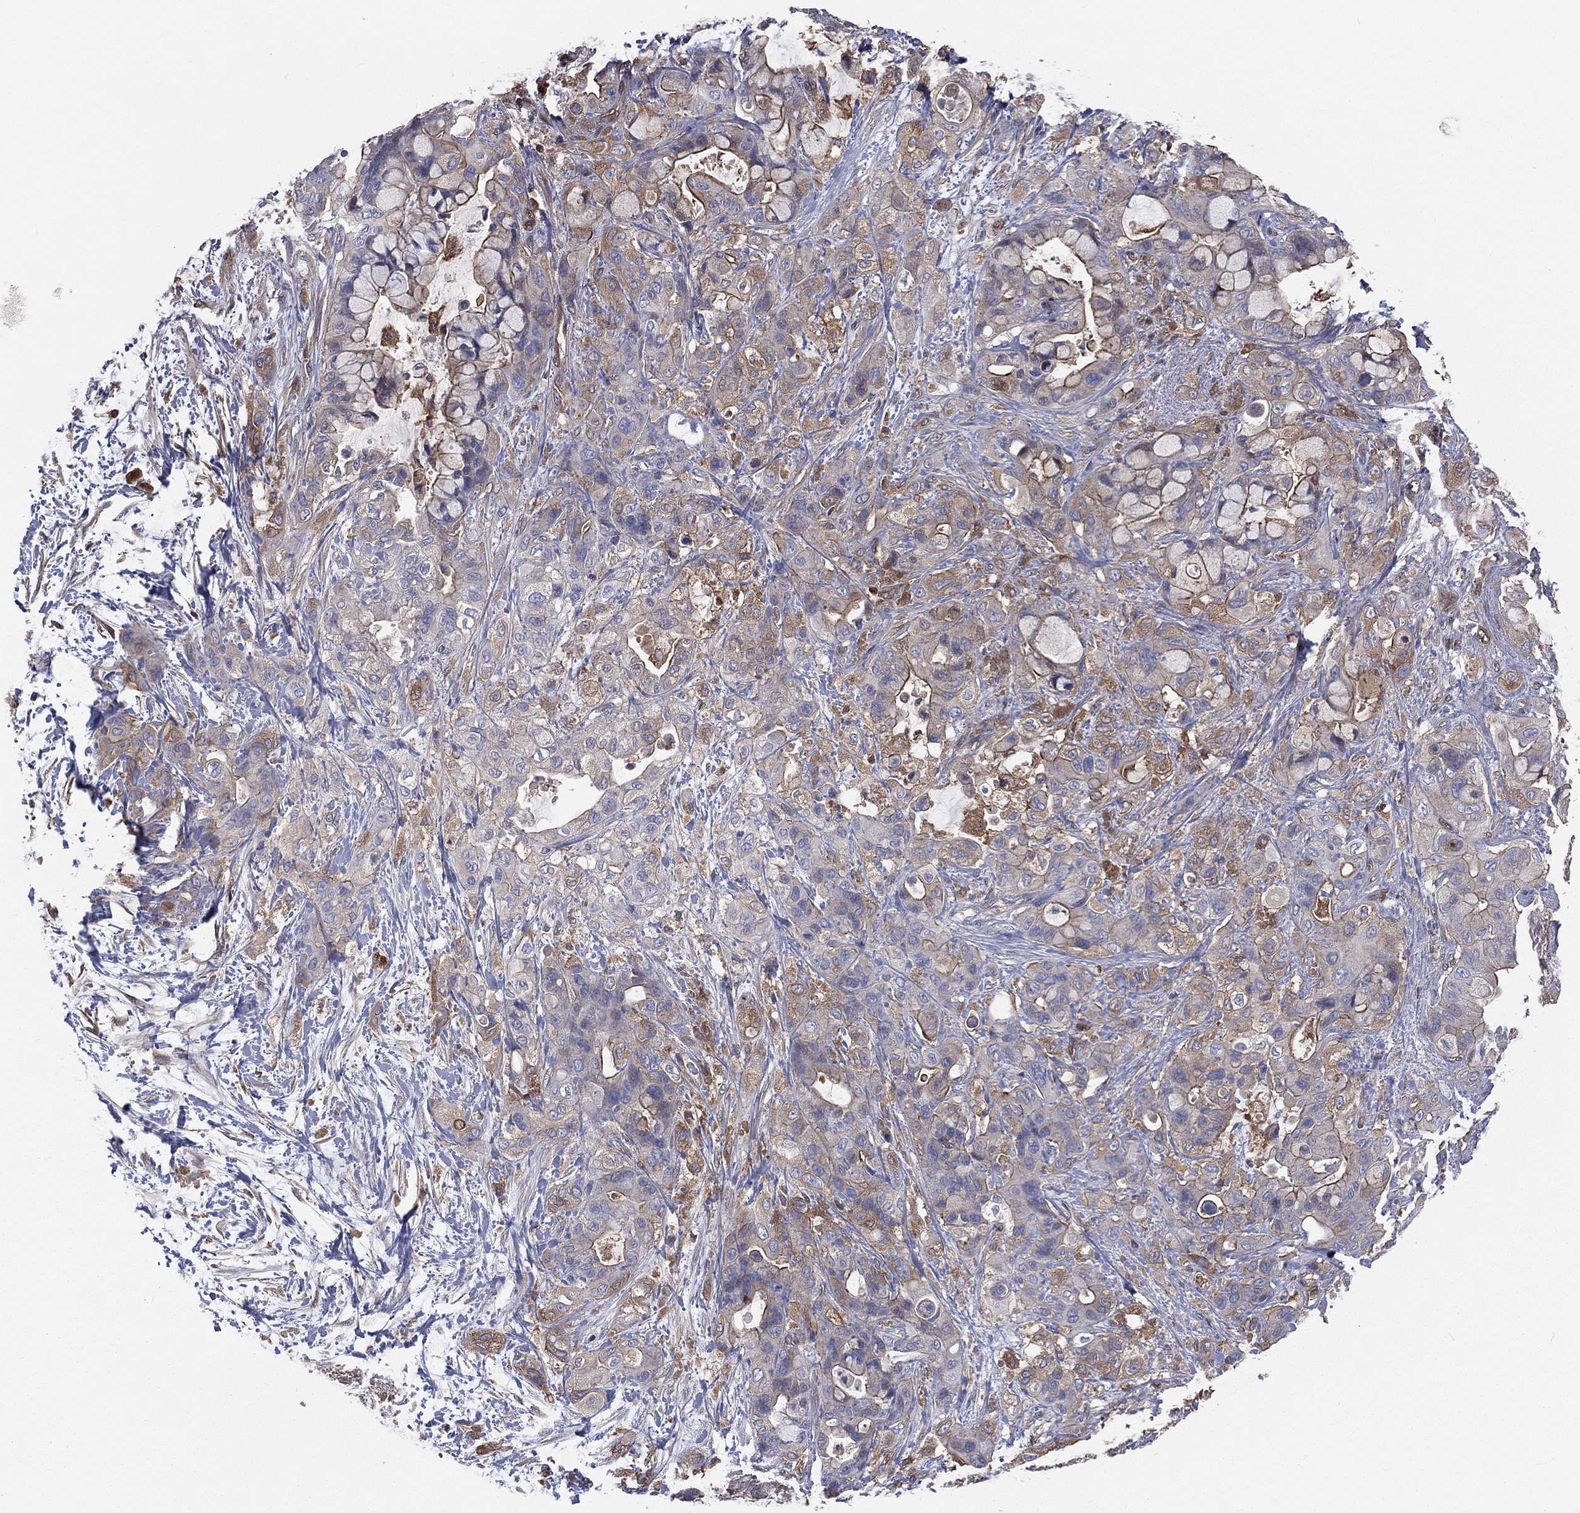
{"staining": {"intensity": "weak", "quantity": "25%-75%", "location": "cytoplasmic/membranous"}, "tissue": "pancreatic cancer", "cell_type": "Tumor cells", "image_type": "cancer", "snomed": [{"axis": "morphology", "description": "Adenocarcinoma, NOS"}, {"axis": "topography", "description": "Pancreas"}], "caption": "Pancreatic adenocarcinoma tissue demonstrates weak cytoplasmic/membranous staining in about 25%-75% of tumor cells, visualized by immunohistochemistry.", "gene": "TBC1D2", "patient": {"sex": "male", "age": 71}}